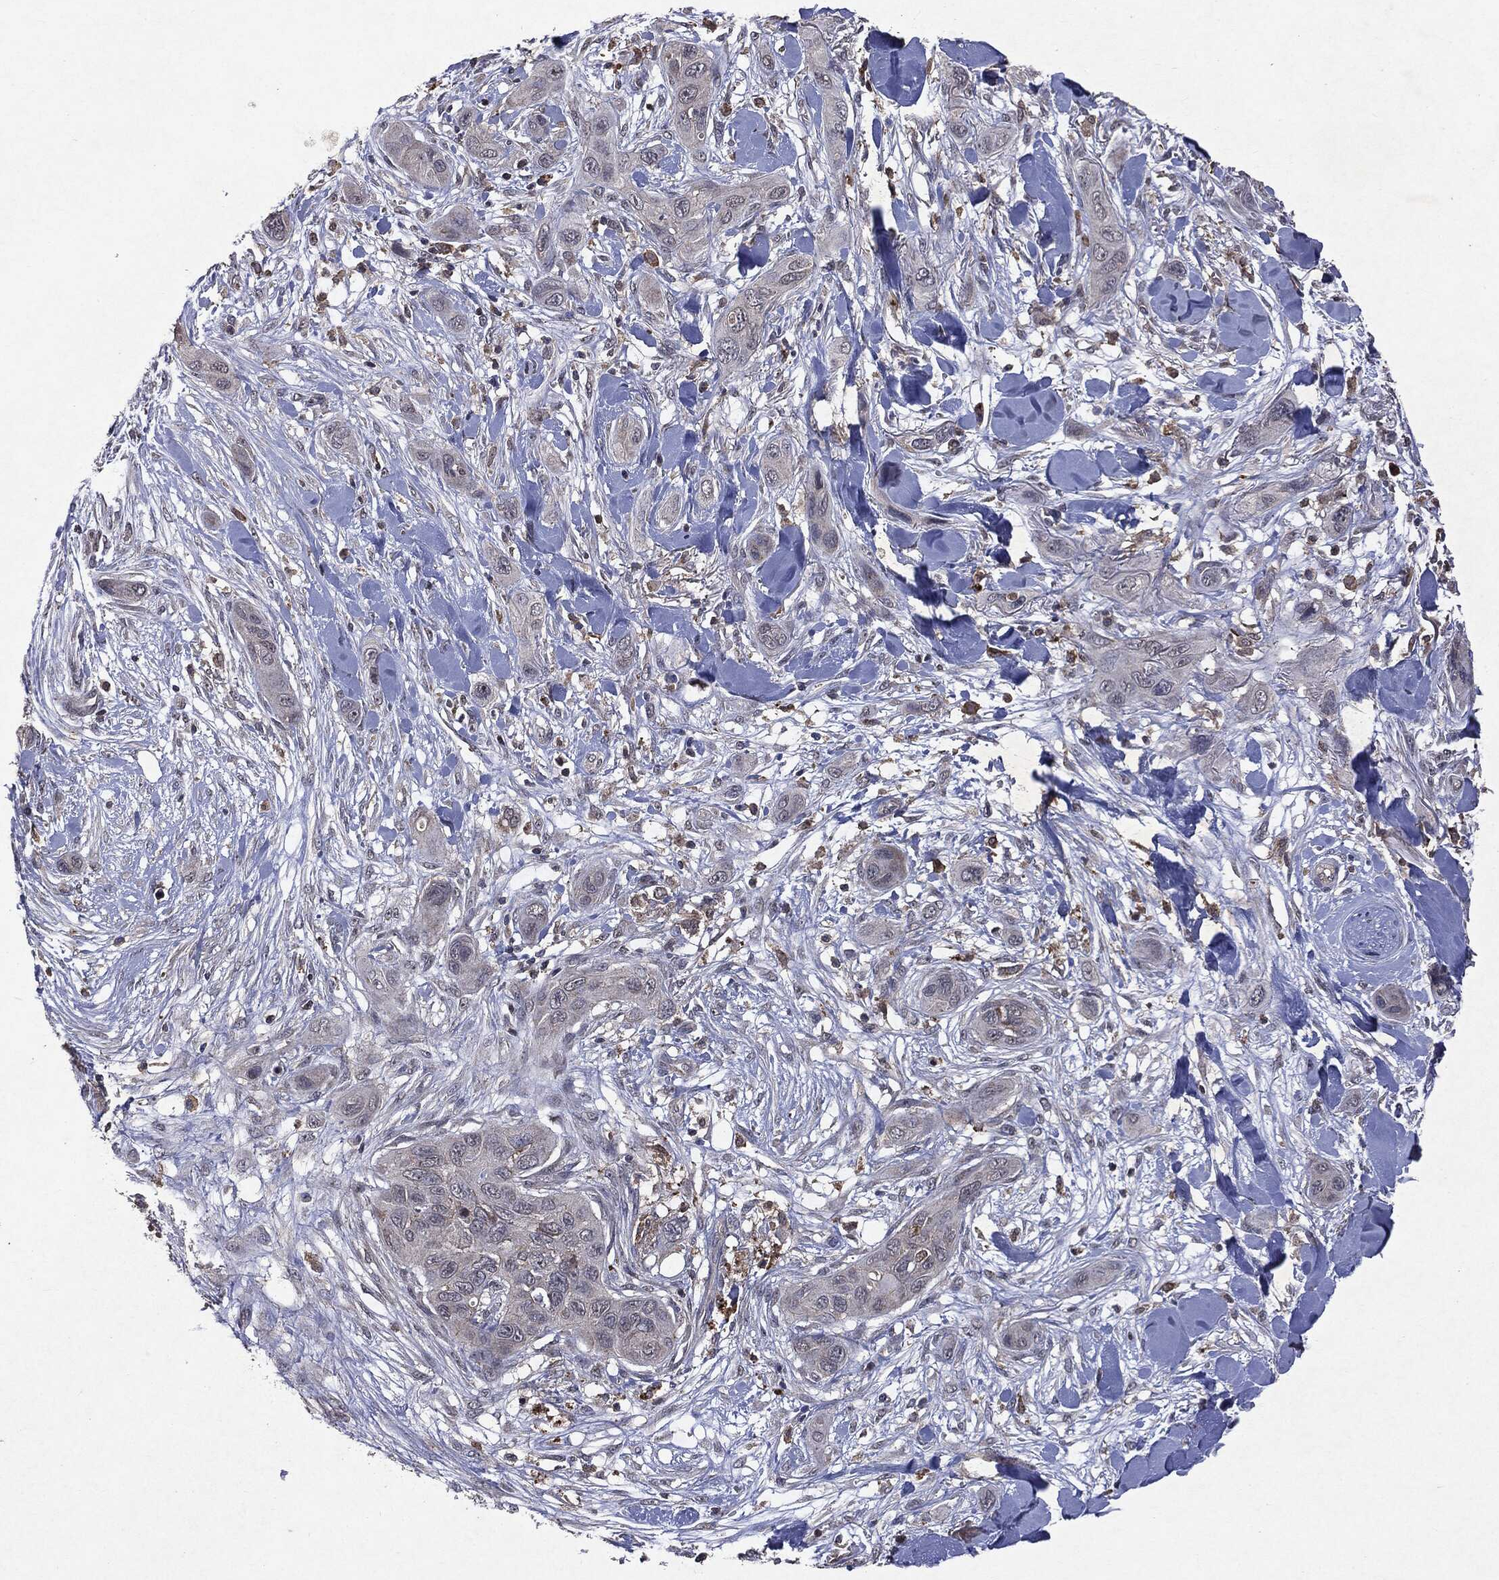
{"staining": {"intensity": "negative", "quantity": "none", "location": "none"}, "tissue": "skin cancer", "cell_type": "Tumor cells", "image_type": "cancer", "snomed": [{"axis": "morphology", "description": "Squamous cell carcinoma, NOS"}, {"axis": "topography", "description": "Skin"}], "caption": "Immunohistochemistry (IHC) of squamous cell carcinoma (skin) demonstrates no positivity in tumor cells. (DAB IHC with hematoxylin counter stain).", "gene": "PTEN", "patient": {"sex": "male", "age": 78}}